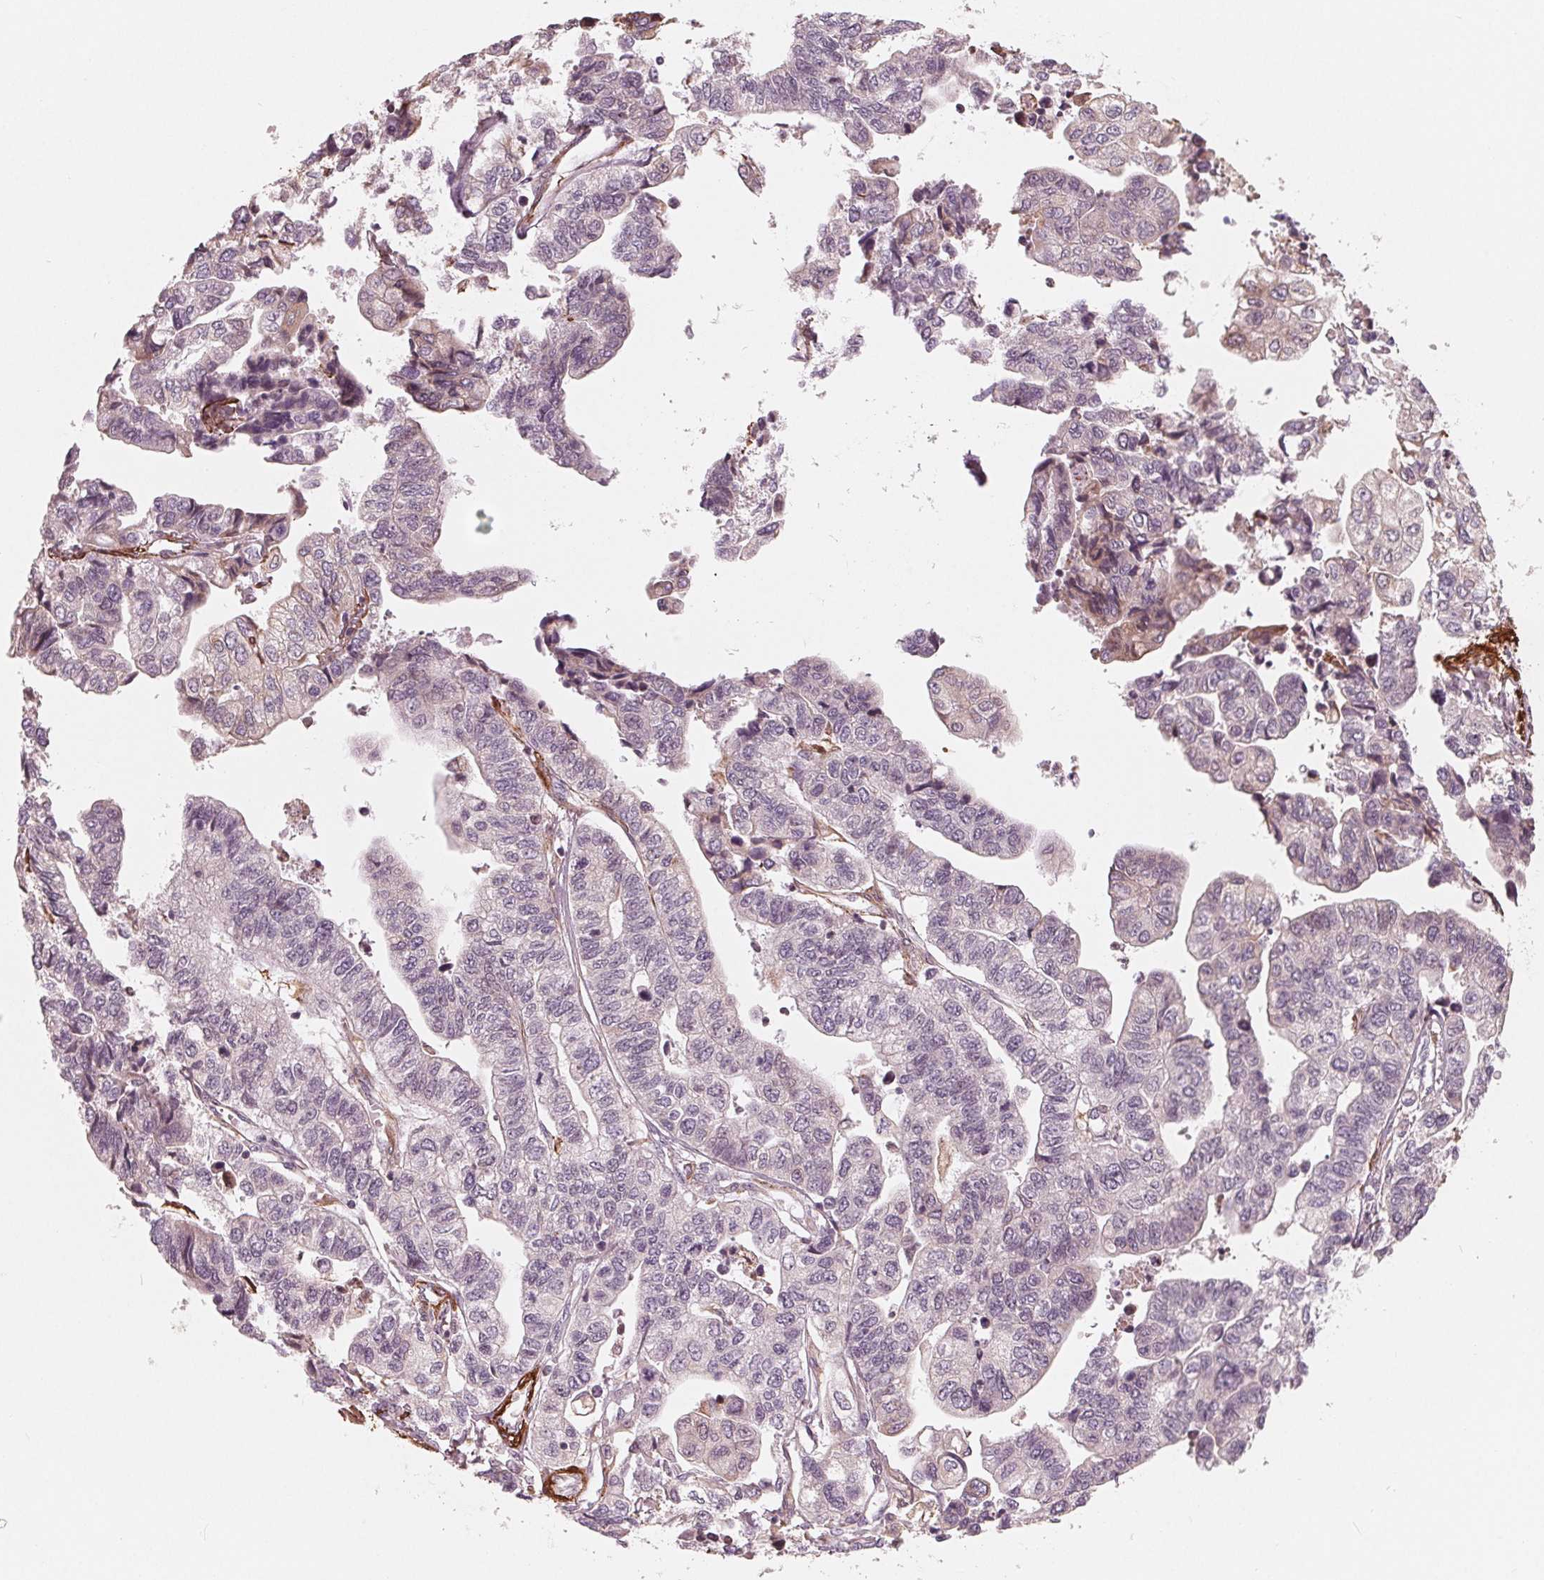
{"staining": {"intensity": "negative", "quantity": "none", "location": "none"}, "tissue": "stomach cancer", "cell_type": "Tumor cells", "image_type": "cancer", "snomed": [{"axis": "morphology", "description": "Adenocarcinoma, NOS"}, {"axis": "topography", "description": "Stomach, upper"}], "caption": "Stomach cancer stained for a protein using IHC demonstrates no positivity tumor cells.", "gene": "MIER3", "patient": {"sex": "female", "age": 67}}